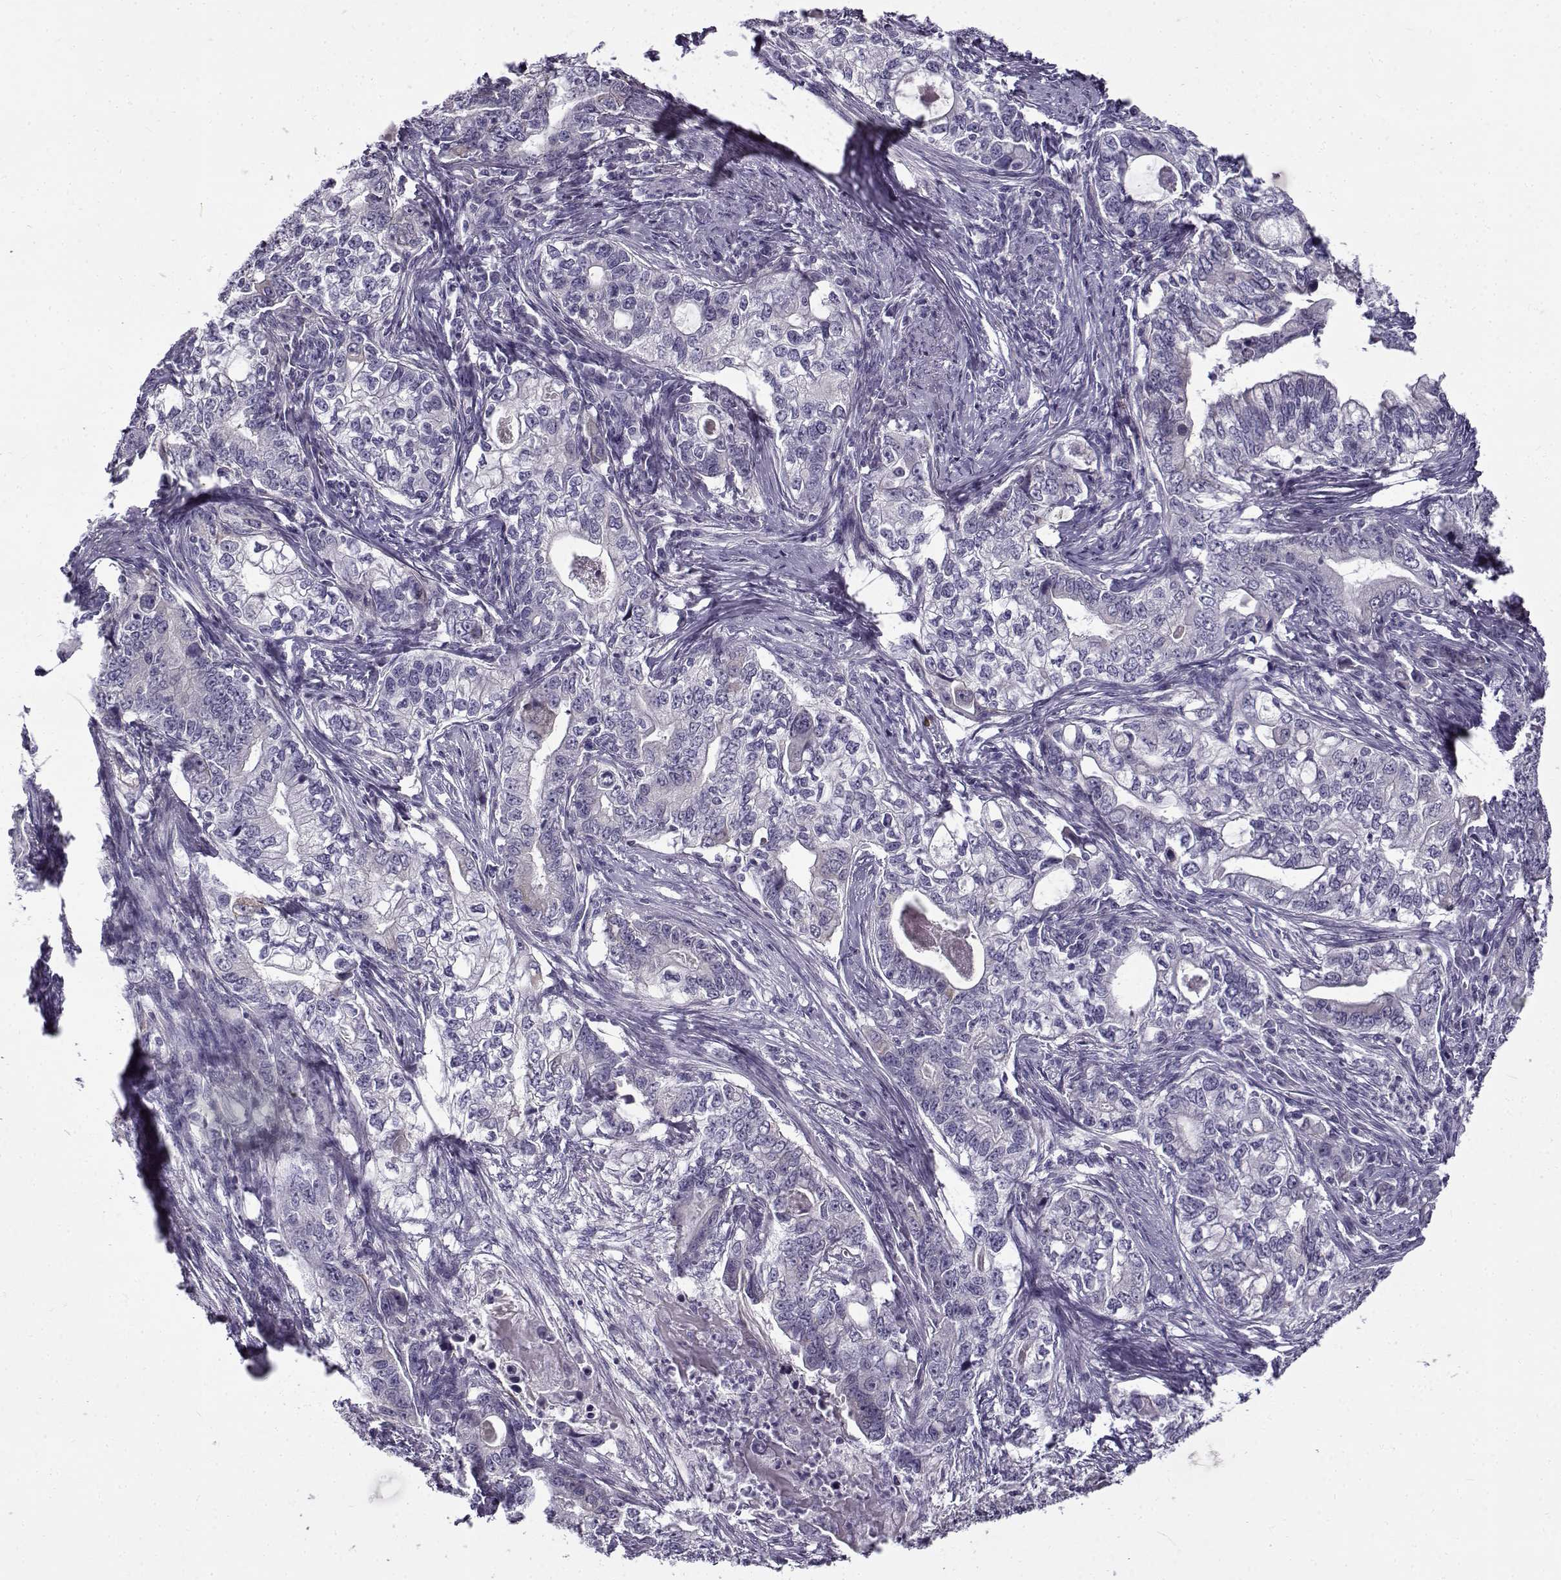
{"staining": {"intensity": "negative", "quantity": "none", "location": "none"}, "tissue": "stomach cancer", "cell_type": "Tumor cells", "image_type": "cancer", "snomed": [{"axis": "morphology", "description": "Adenocarcinoma, NOS"}, {"axis": "topography", "description": "Stomach, lower"}], "caption": "Tumor cells are negative for protein expression in human adenocarcinoma (stomach).", "gene": "GTSF1L", "patient": {"sex": "female", "age": 72}}